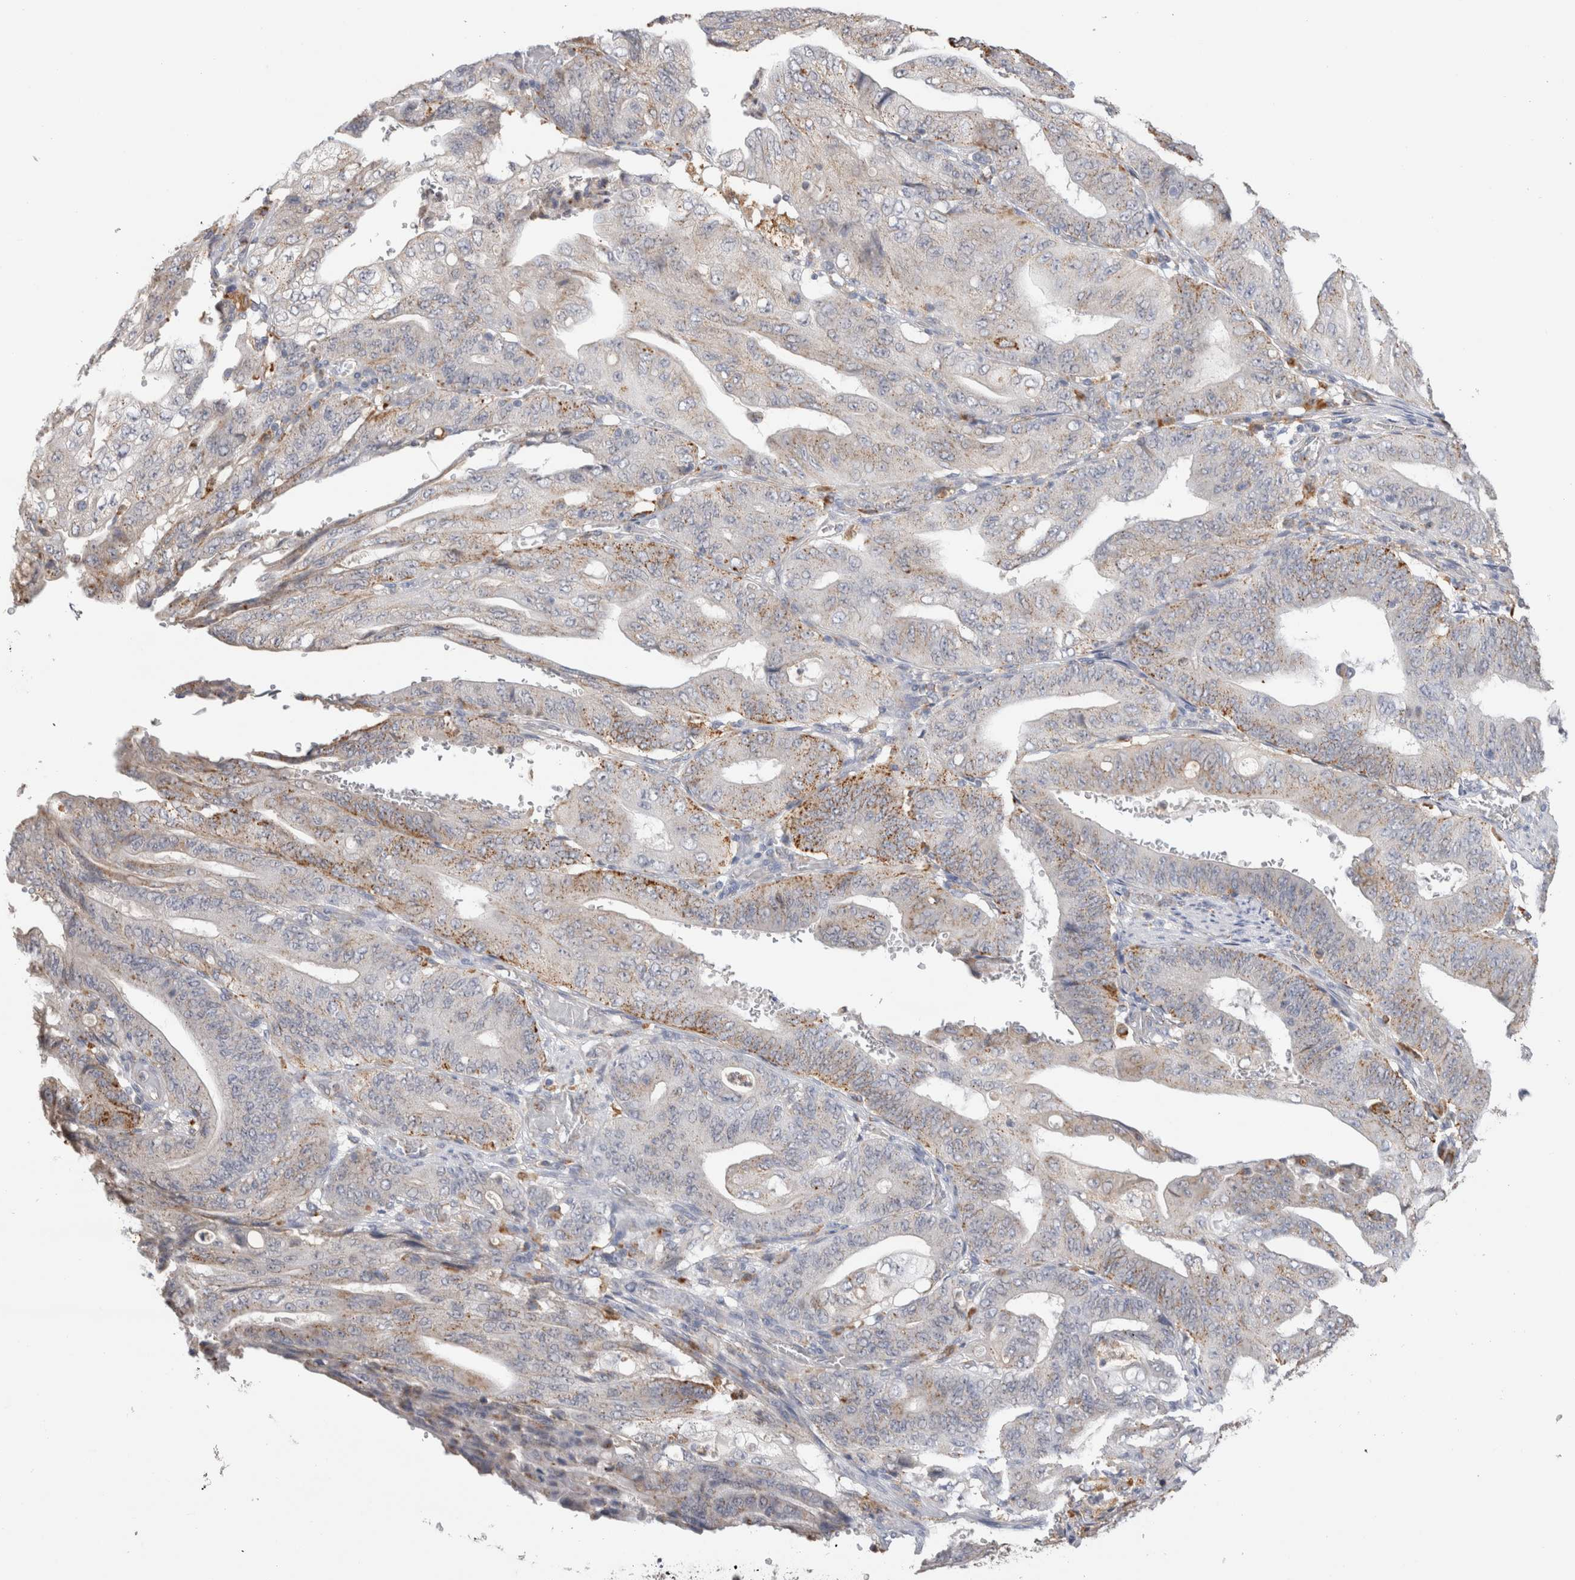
{"staining": {"intensity": "moderate", "quantity": "25%-75%", "location": "cytoplasmic/membranous"}, "tissue": "stomach cancer", "cell_type": "Tumor cells", "image_type": "cancer", "snomed": [{"axis": "morphology", "description": "Adenocarcinoma, NOS"}, {"axis": "topography", "description": "Stomach"}], "caption": "Adenocarcinoma (stomach) stained for a protein (brown) exhibits moderate cytoplasmic/membranous positive positivity in about 25%-75% of tumor cells.", "gene": "GNS", "patient": {"sex": "female", "age": 73}}